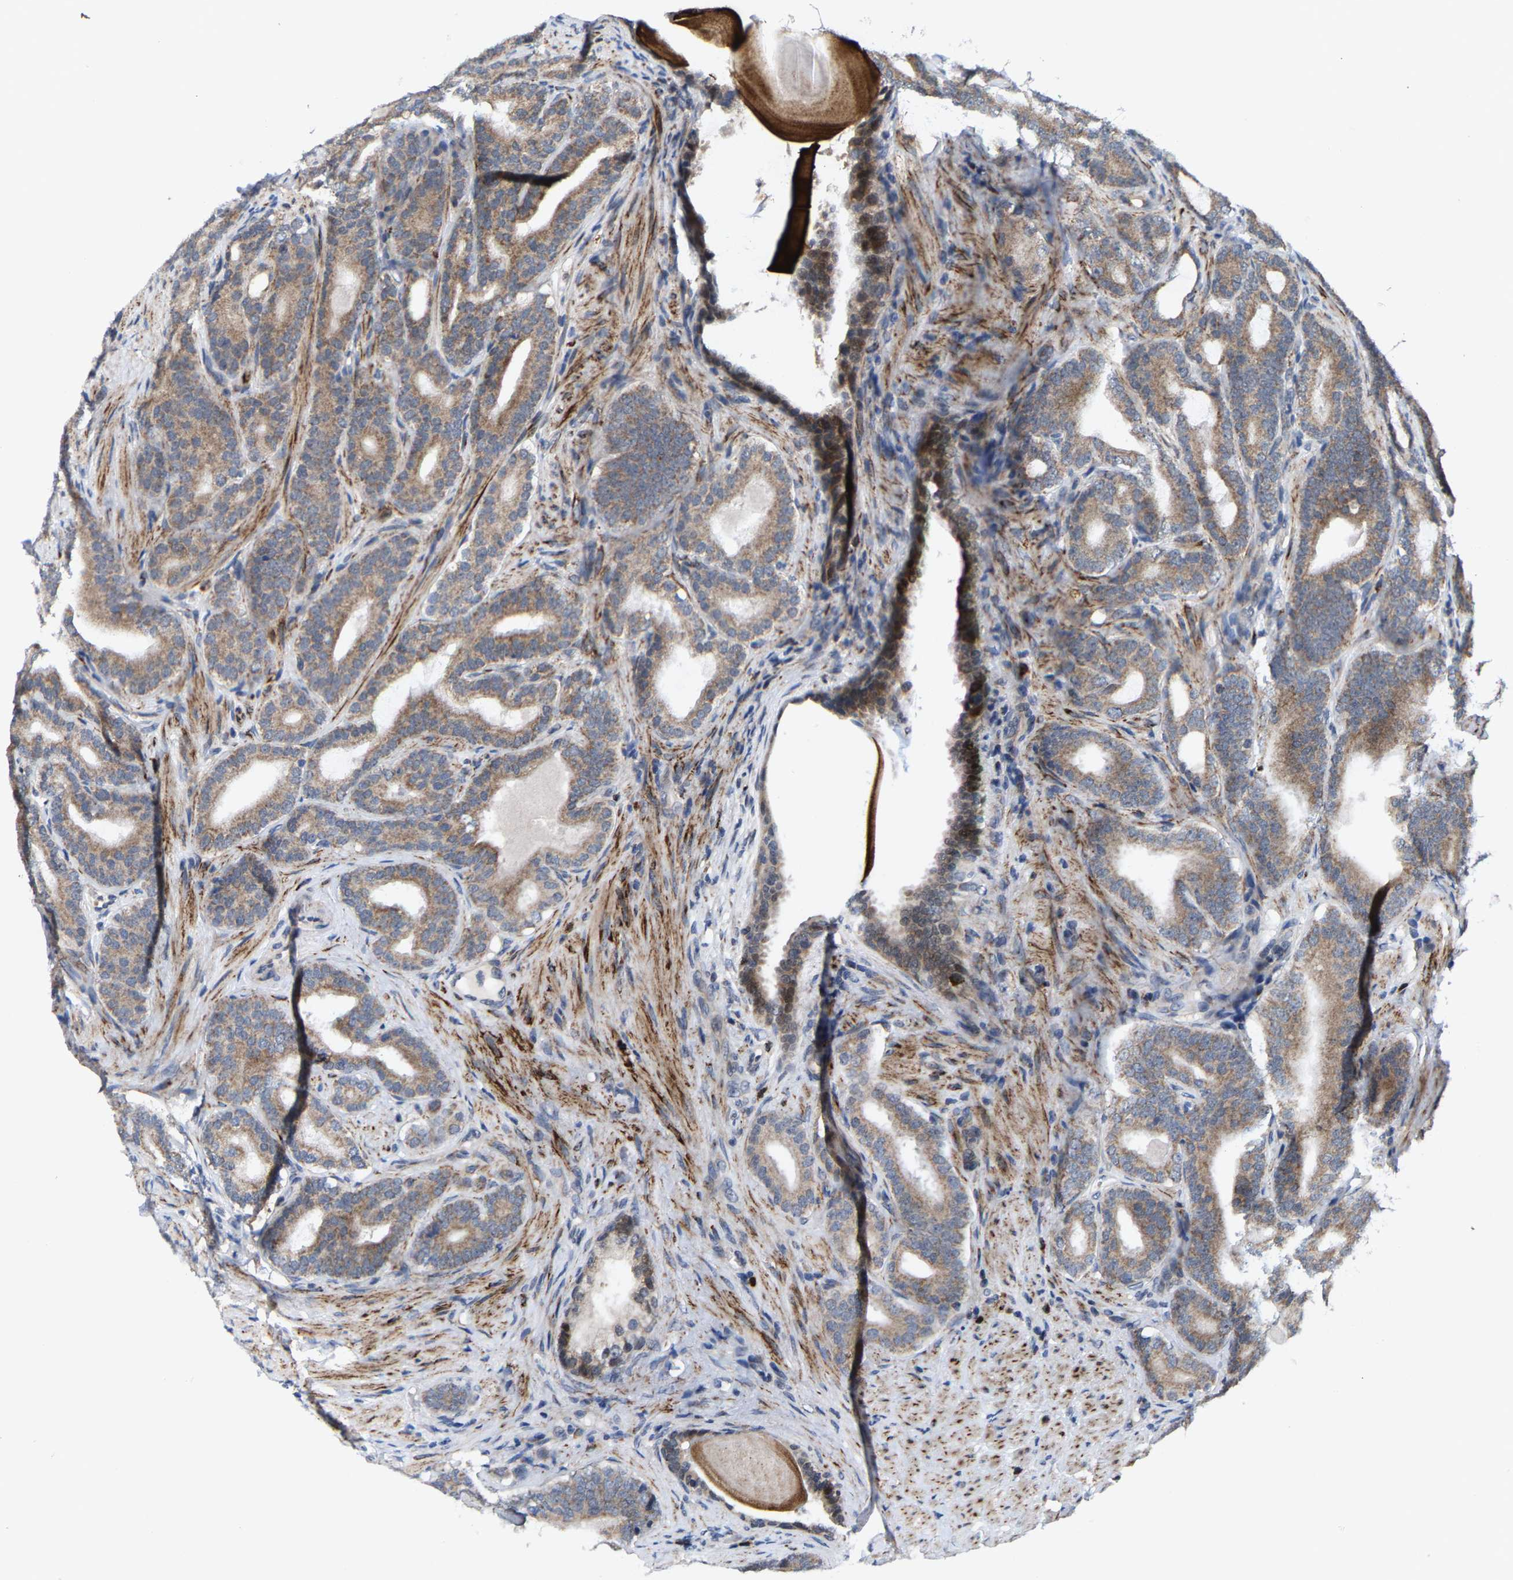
{"staining": {"intensity": "moderate", "quantity": ">75%", "location": "cytoplasmic/membranous"}, "tissue": "prostate cancer", "cell_type": "Tumor cells", "image_type": "cancer", "snomed": [{"axis": "morphology", "description": "Adenocarcinoma, High grade"}, {"axis": "topography", "description": "Prostate"}], "caption": "A micrograph of prostate high-grade adenocarcinoma stained for a protein demonstrates moderate cytoplasmic/membranous brown staining in tumor cells. Nuclei are stained in blue.", "gene": "TDRKH", "patient": {"sex": "male", "age": 60}}